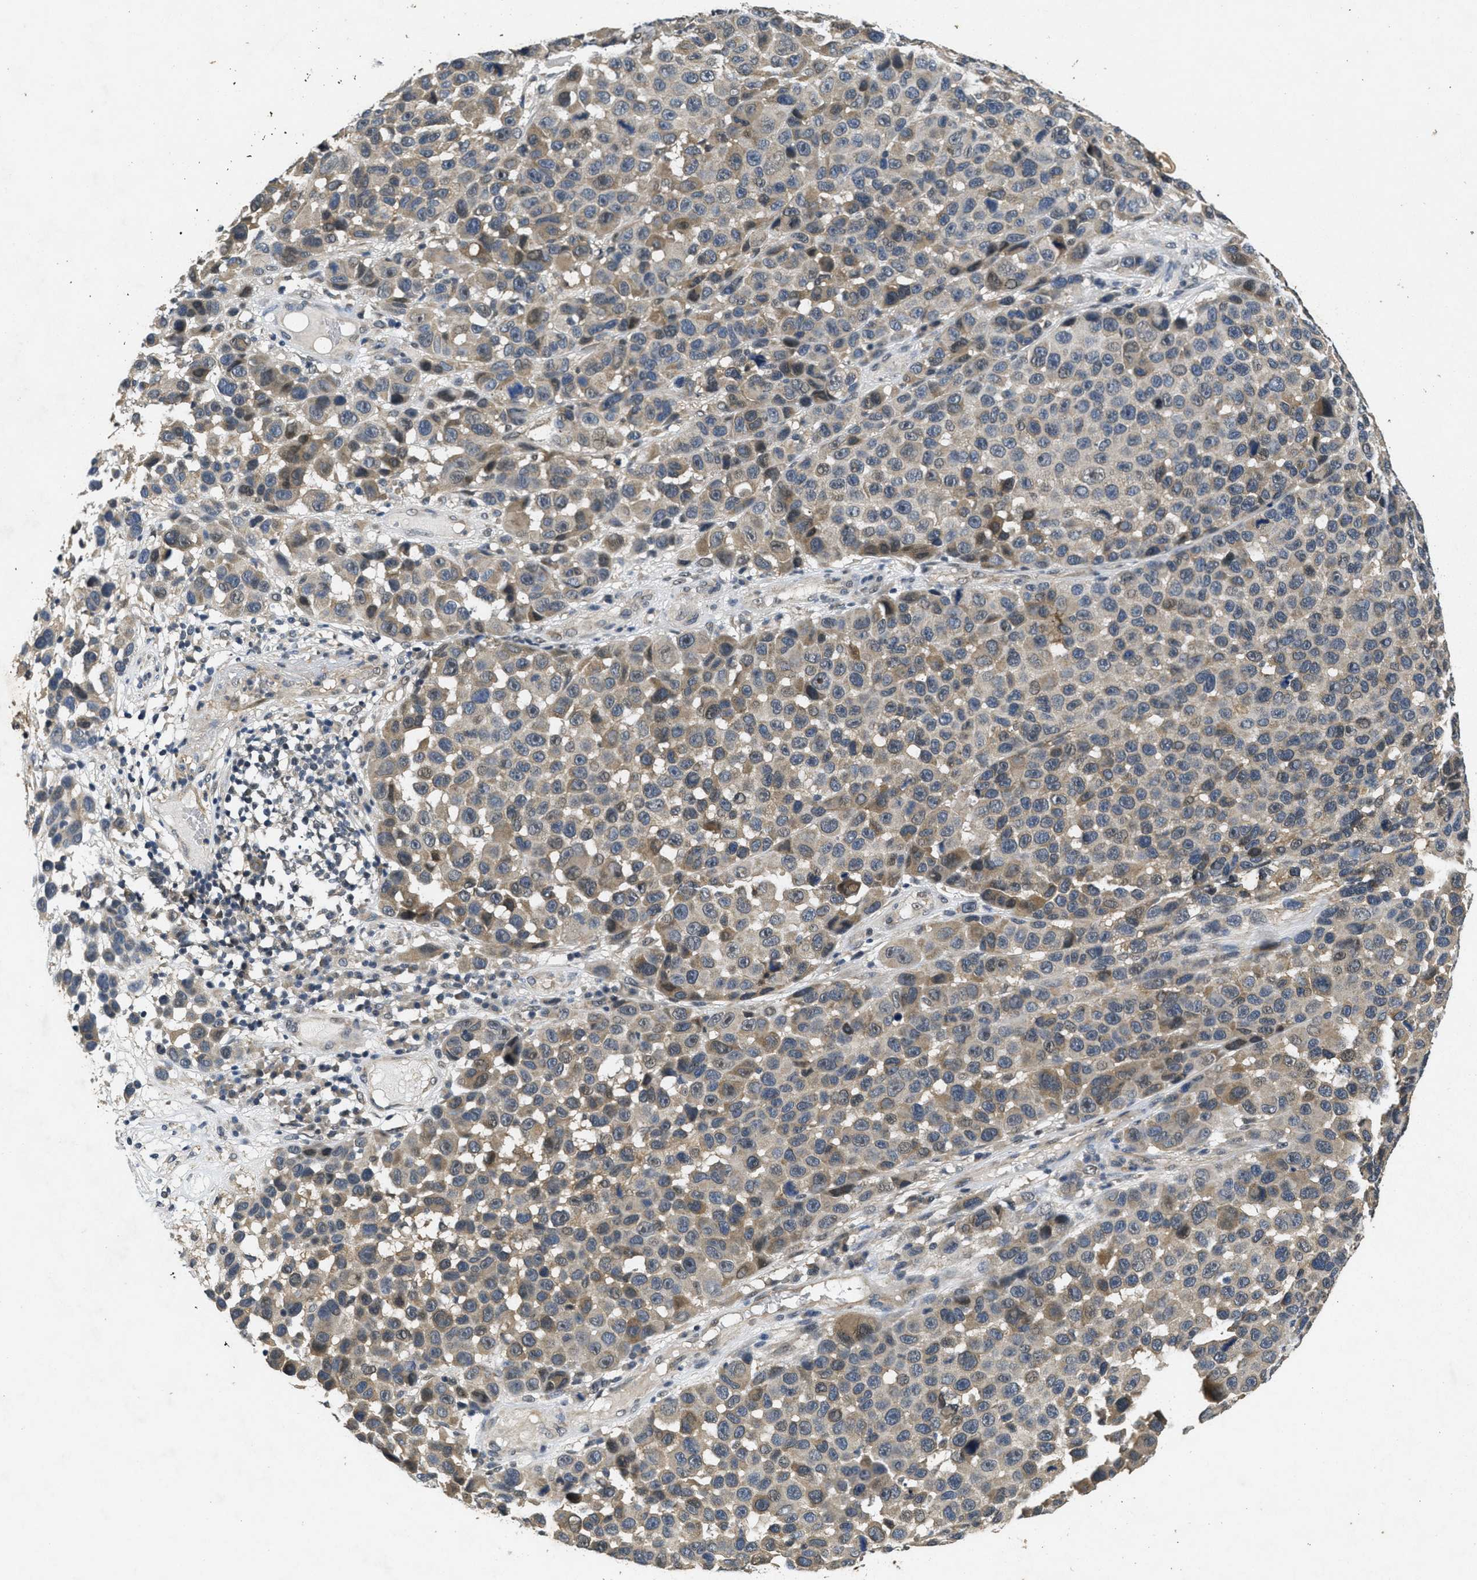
{"staining": {"intensity": "weak", "quantity": "25%-75%", "location": "cytoplasmic/membranous"}, "tissue": "melanoma", "cell_type": "Tumor cells", "image_type": "cancer", "snomed": [{"axis": "morphology", "description": "Malignant melanoma, NOS"}, {"axis": "topography", "description": "Skin"}], "caption": "Immunohistochemistry (IHC) (DAB) staining of human malignant melanoma shows weak cytoplasmic/membranous protein expression in approximately 25%-75% of tumor cells.", "gene": "PAPOLG", "patient": {"sex": "male", "age": 53}}